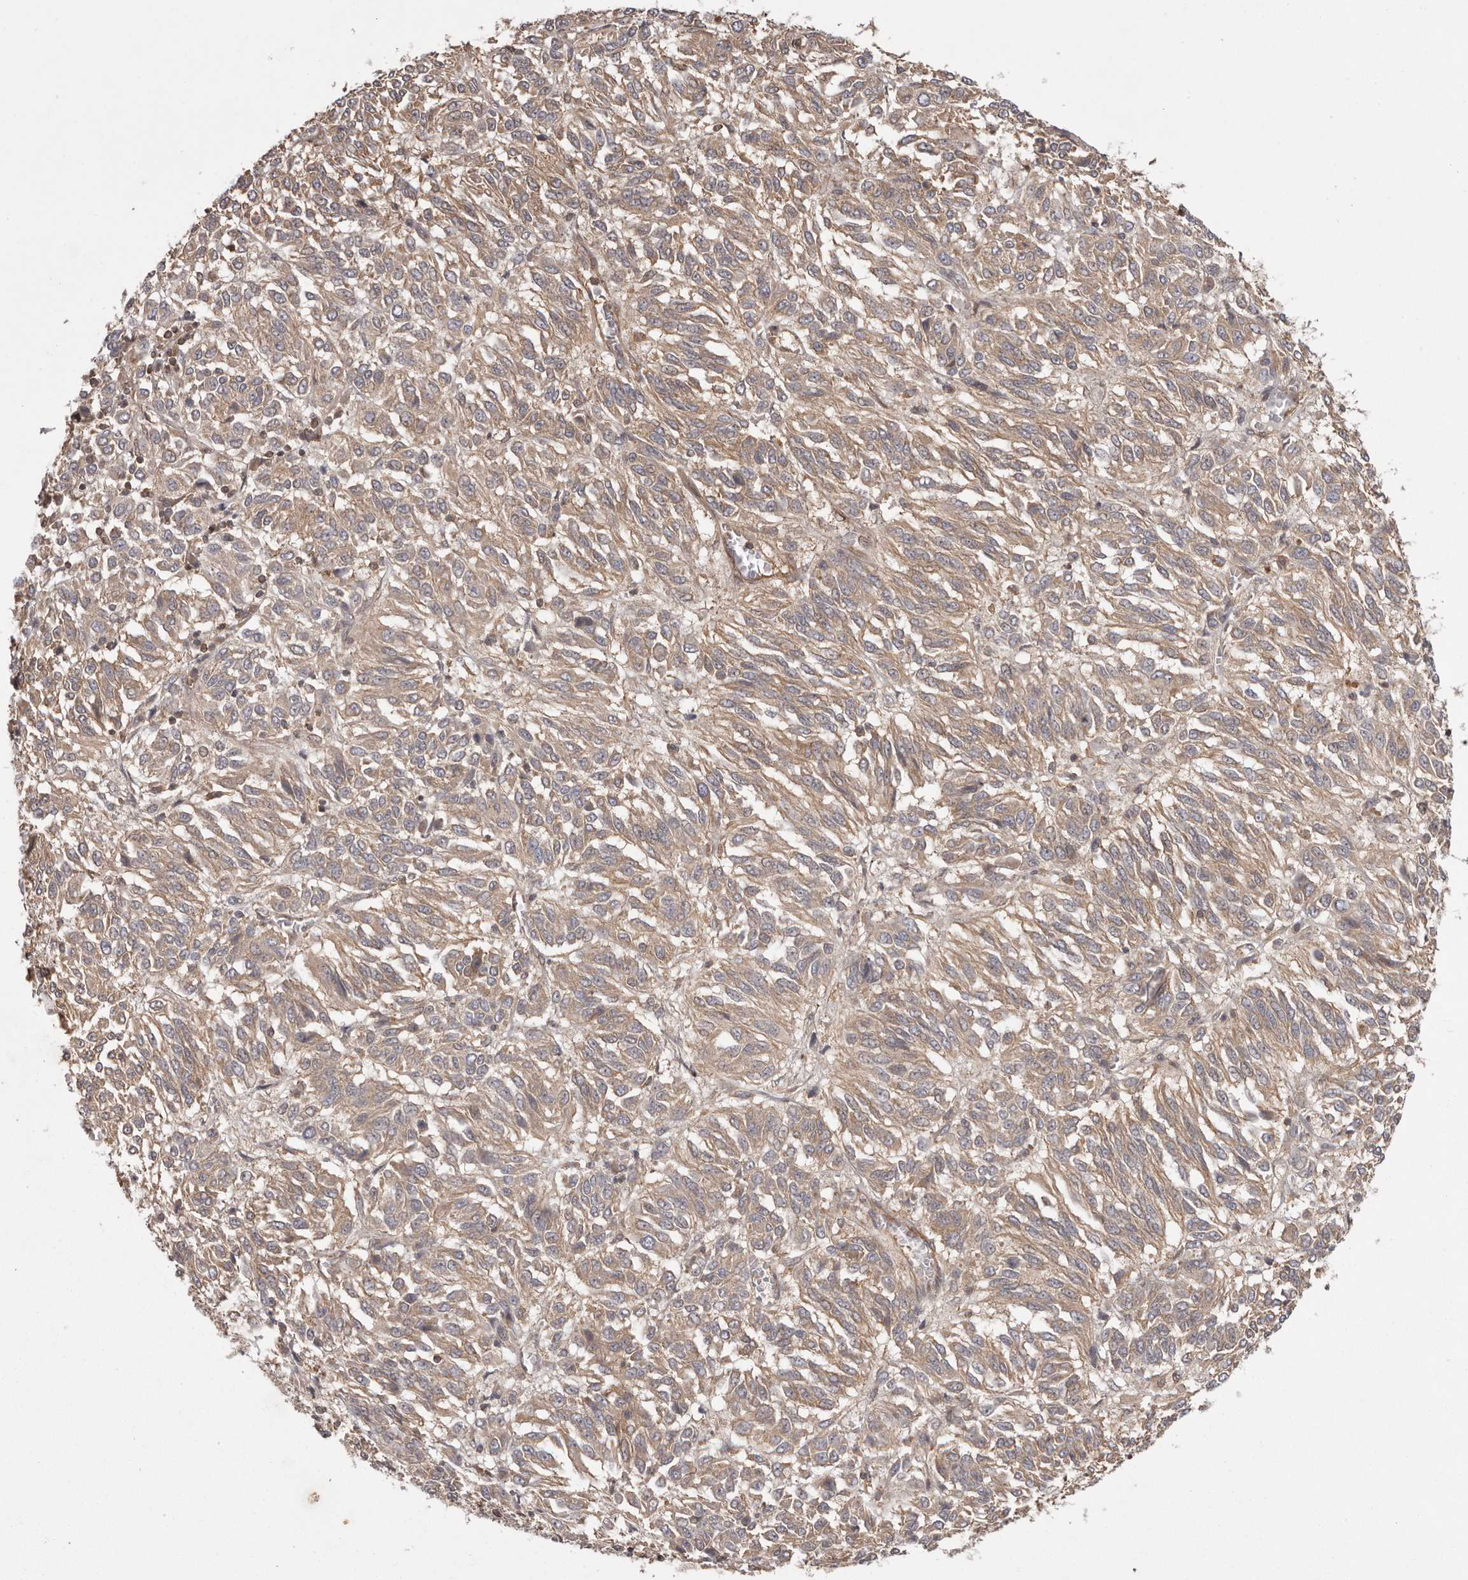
{"staining": {"intensity": "weak", "quantity": ">75%", "location": "cytoplasmic/membranous"}, "tissue": "melanoma", "cell_type": "Tumor cells", "image_type": "cancer", "snomed": [{"axis": "morphology", "description": "Malignant melanoma, Metastatic site"}, {"axis": "topography", "description": "Lung"}], "caption": "Immunohistochemical staining of human melanoma demonstrates weak cytoplasmic/membranous protein positivity in approximately >75% of tumor cells.", "gene": "NFKBIA", "patient": {"sex": "male", "age": 64}}